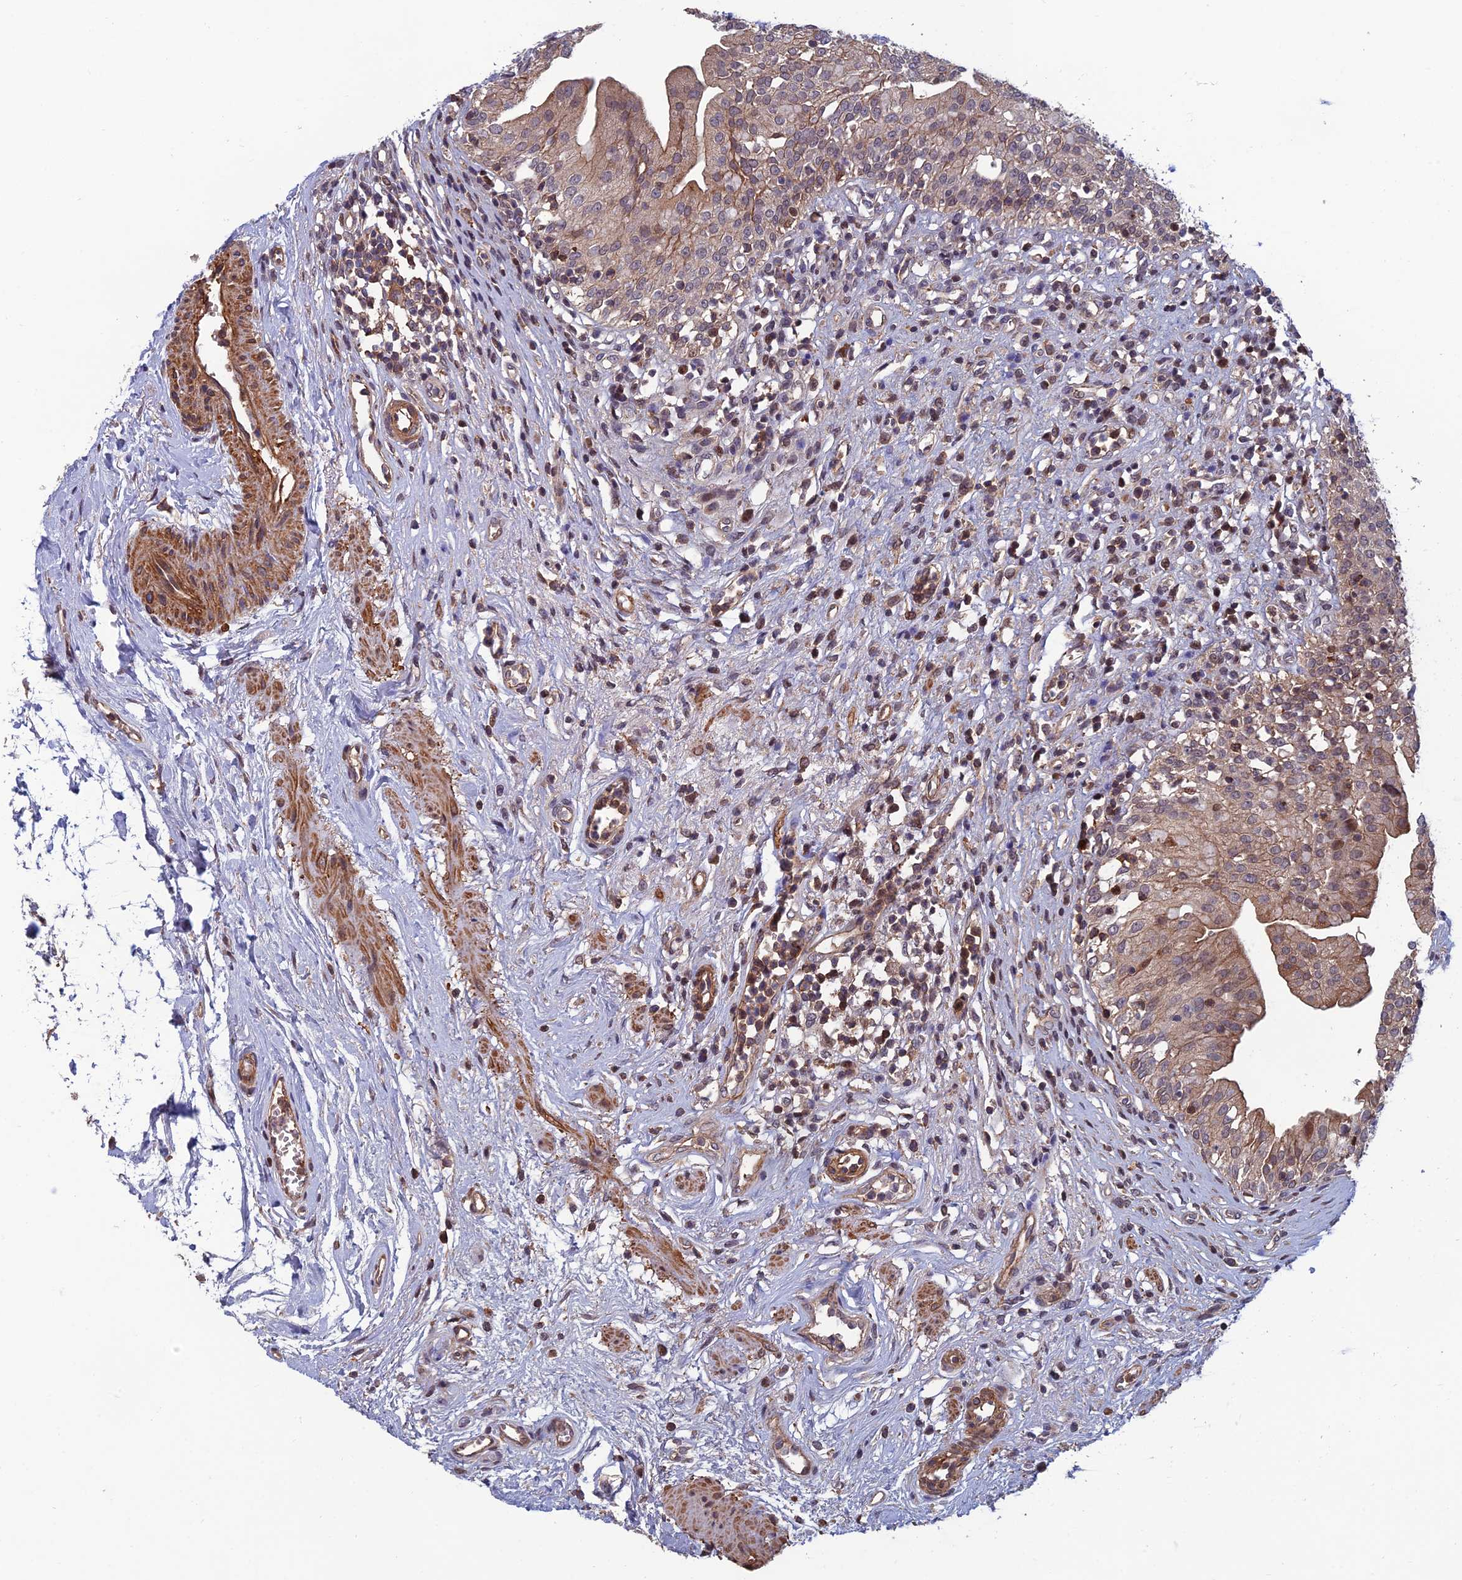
{"staining": {"intensity": "moderate", "quantity": "25%-75%", "location": "cytoplasmic/membranous,nuclear"}, "tissue": "urinary bladder", "cell_type": "Urothelial cells", "image_type": "normal", "snomed": [{"axis": "morphology", "description": "Normal tissue, NOS"}, {"axis": "morphology", "description": "Inflammation, NOS"}, {"axis": "topography", "description": "Urinary bladder"}], "caption": "Protein staining by IHC reveals moderate cytoplasmic/membranous,nuclear expression in approximately 25%-75% of urothelial cells in benign urinary bladder.", "gene": "CCDC183", "patient": {"sex": "male", "age": 63}}